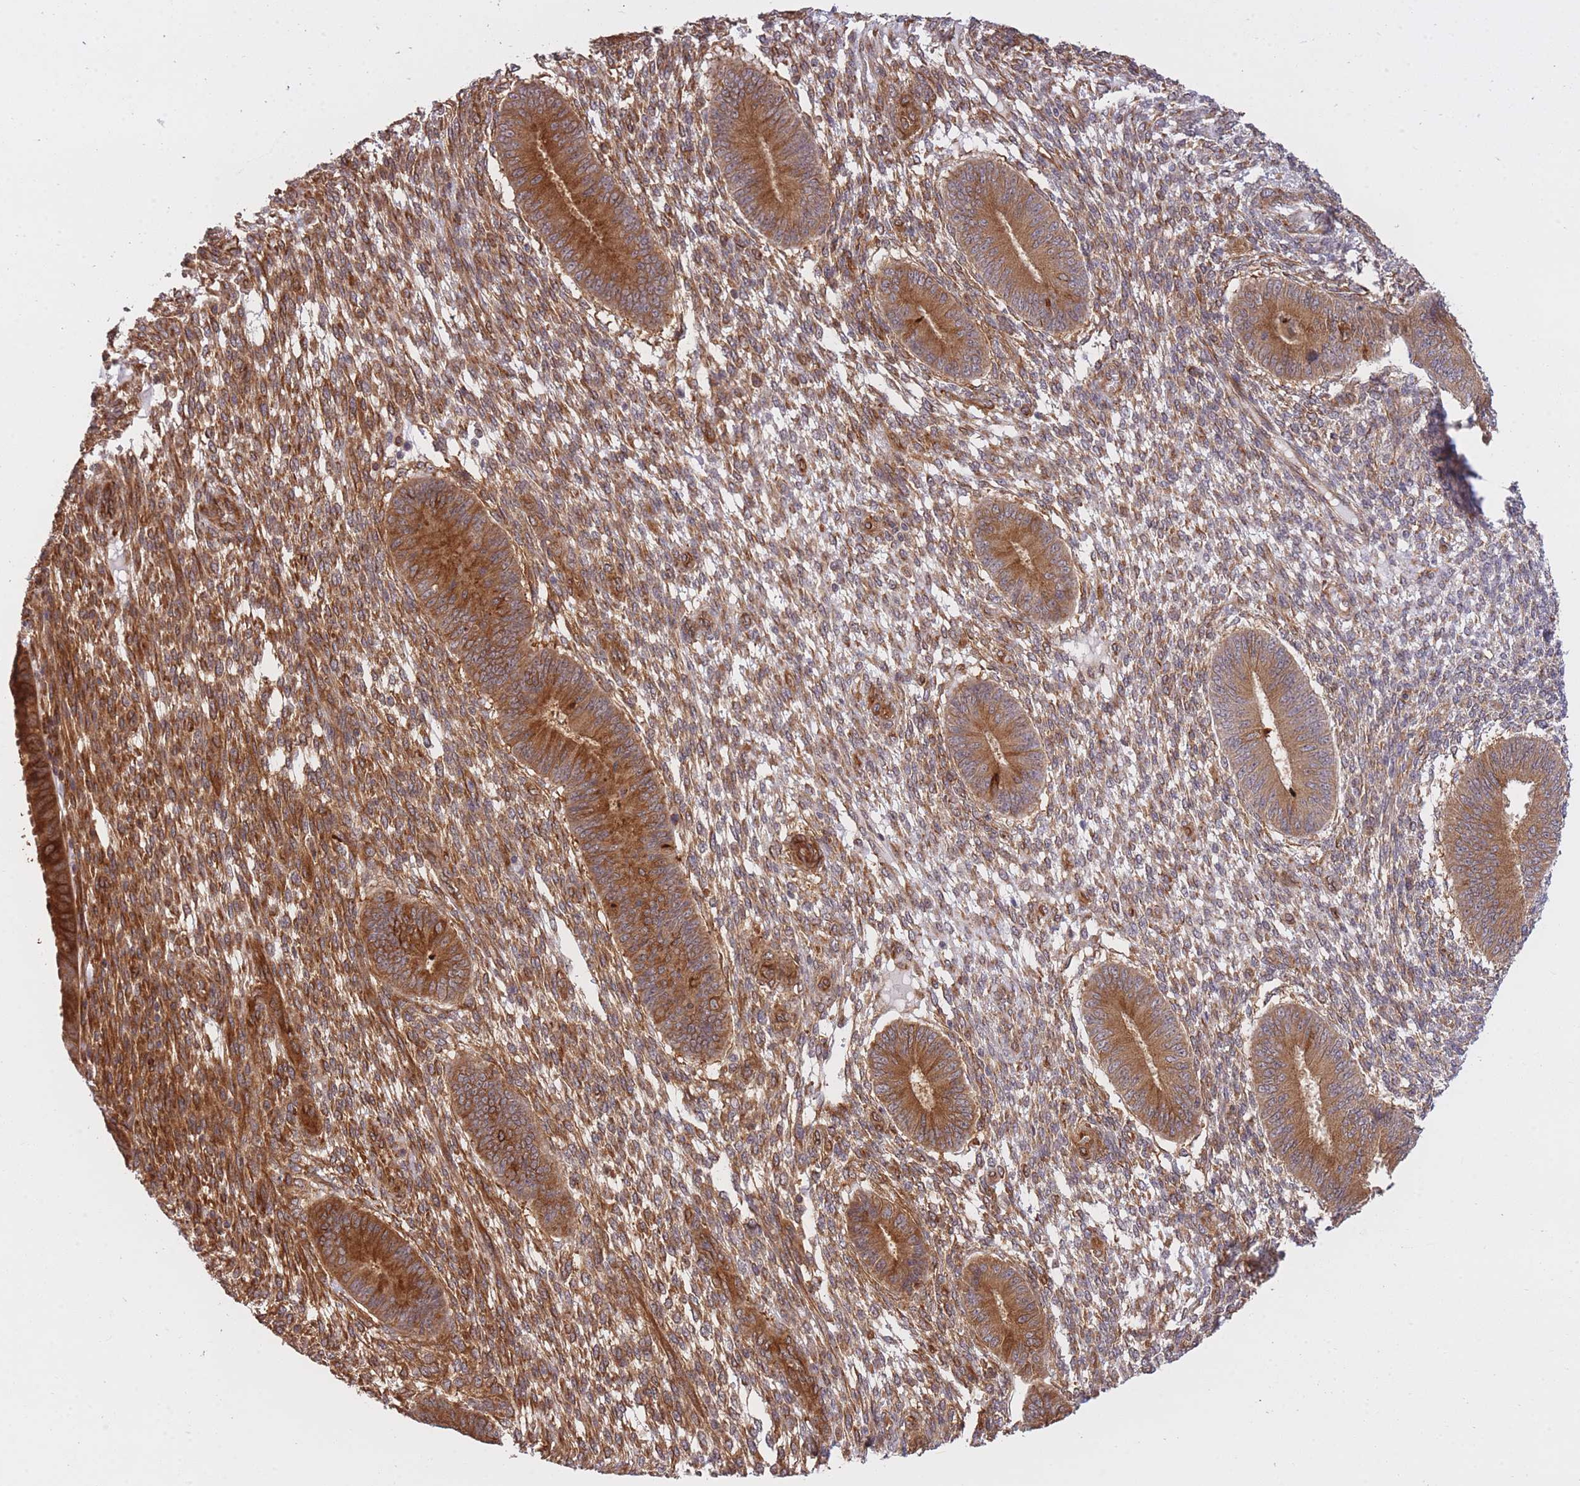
{"staining": {"intensity": "strong", "quantity": ">75%", "location": "cytoplasmic/membranous"}, "tissue": "endometrium", "cell_type": "Cells in endometrial stroma", "image_type": "normal", "snomed": [{"axis": "morphology", "description": "Normal tissue, NOS"}, {"axis": "topography", "description": "Endometrium"}], "caption": "Immunohistochemical staining of normal human endometrium demonstrates high levels of strong cytoplasmic/membranous expression in approximately >75% of cells in endometrial stroma.", "gene": "EXOSC8", "patient": {"sex": "female", "age": 49}}